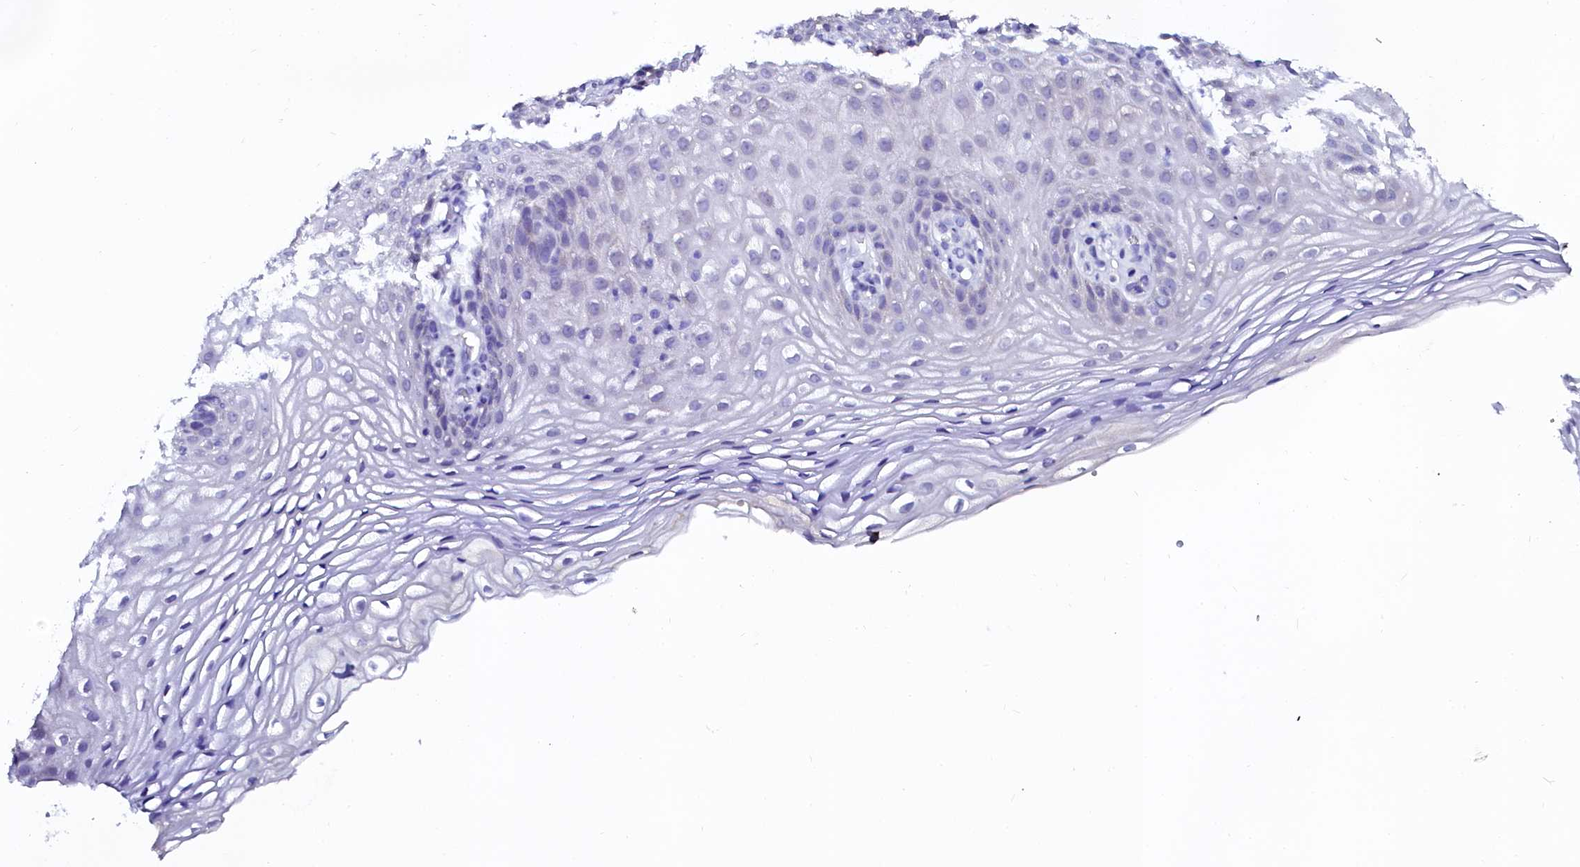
{"staining": {"intensity": "negative", "quantity": "none", "location": "none"}, "tissue": "vagina", "cell_type": "Squamous epithelial cells", "image_type": "normal", "snomed": [{"axis": "morphology", "description": "Normal tissue, NOS"}, {"axis": "topography", "description": "Vagina"}], "caption": "Photomicrograph shows no significant protein positivity in squamous epithelial cells of normal vagina. (DAB (3,3'-diaminobenzidine) IHC with hematoxylin counter stain).", "gene": "SORD", "patient": {"sex": "female", "age": 60}}